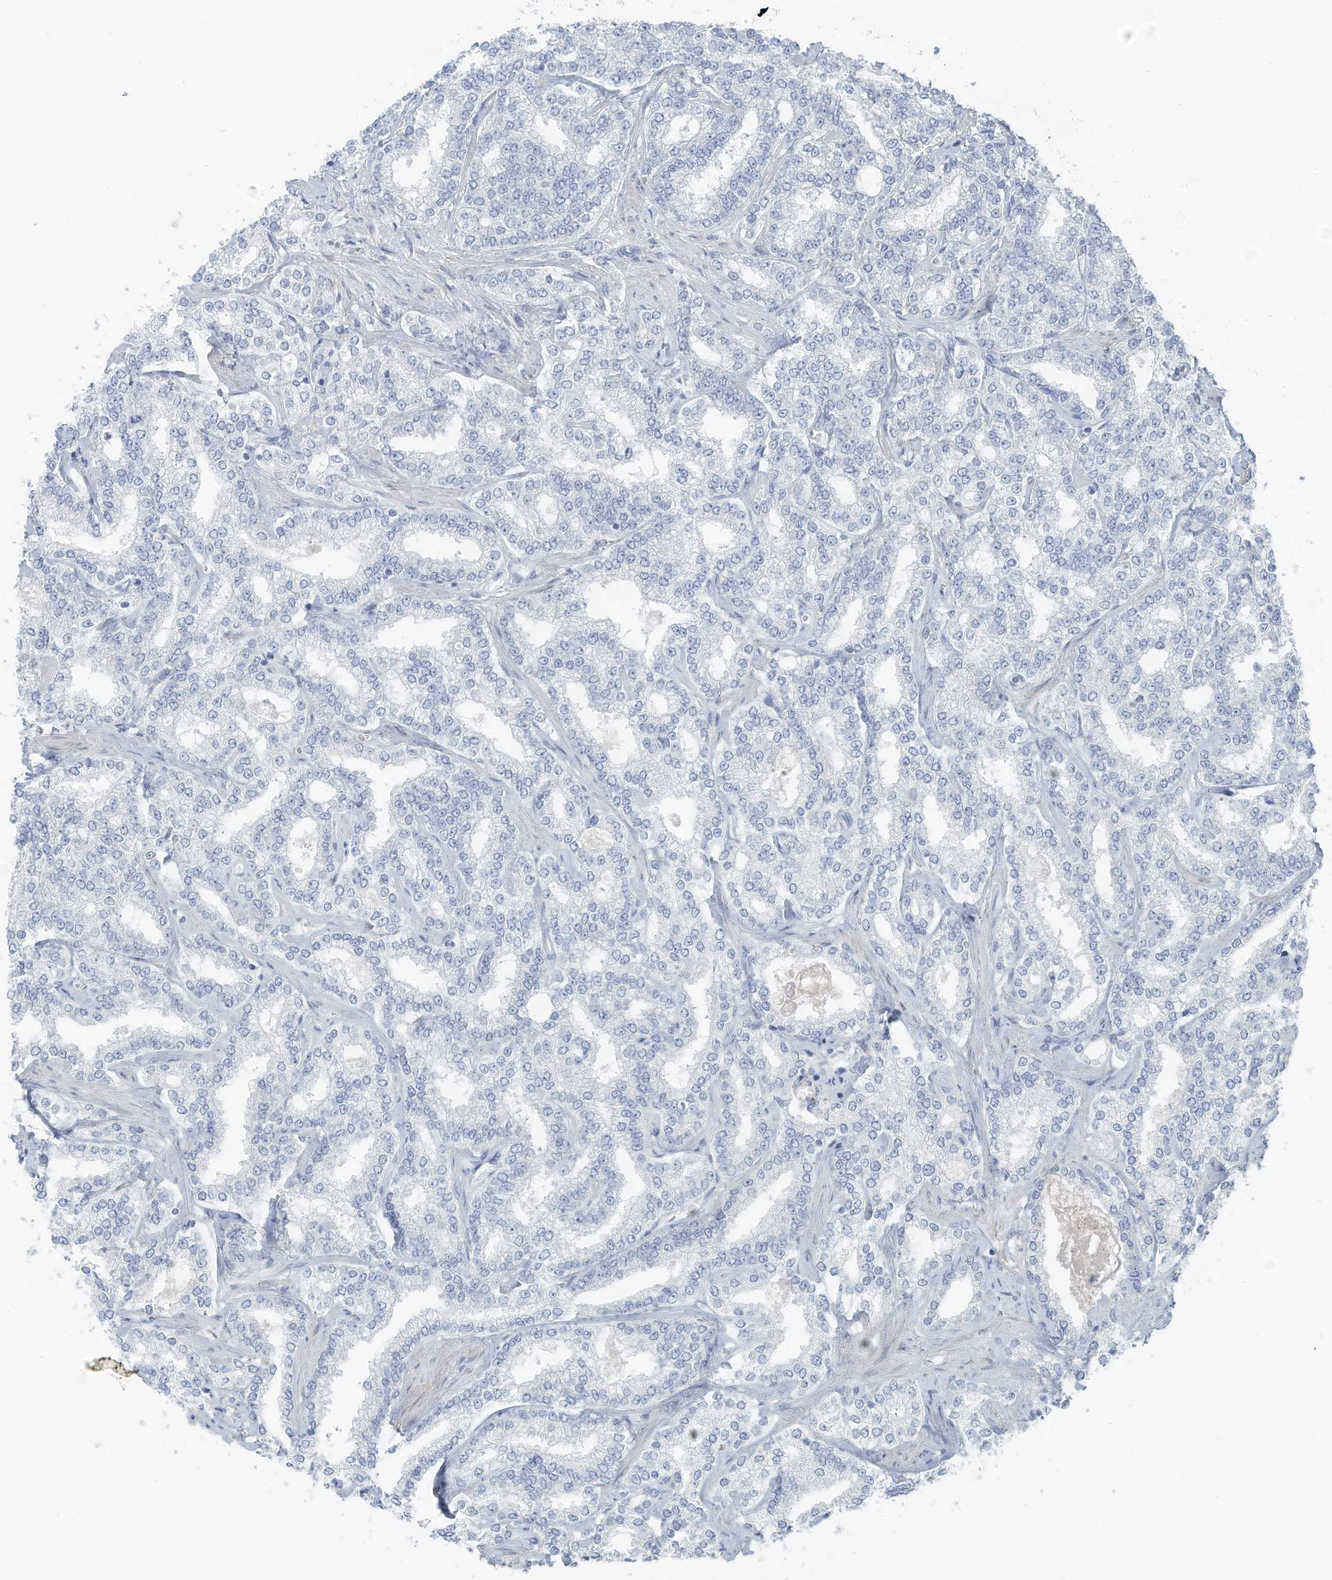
{"staining": {"intensity": "negative", "quantity": "none", "location": "none"}, "tissue": "prostate cancer", "cell_type": "Tumor cells", "image_type": "cancer", "snomed": [{"axis": "morphology", "description": "Normal tissue, NOS"}, {"axis": "morphology", "description": "Adenocarcinoma, High grade"}, {"axis": "topography", "description": "Prostate"}], "caption": "High power microscopy image of an IHC histopathology image of prostate cancer, revealing no significant staining in tumor cells.", "gene": "SLC25A43", "patient": {"sex": "male", "age": 83}}